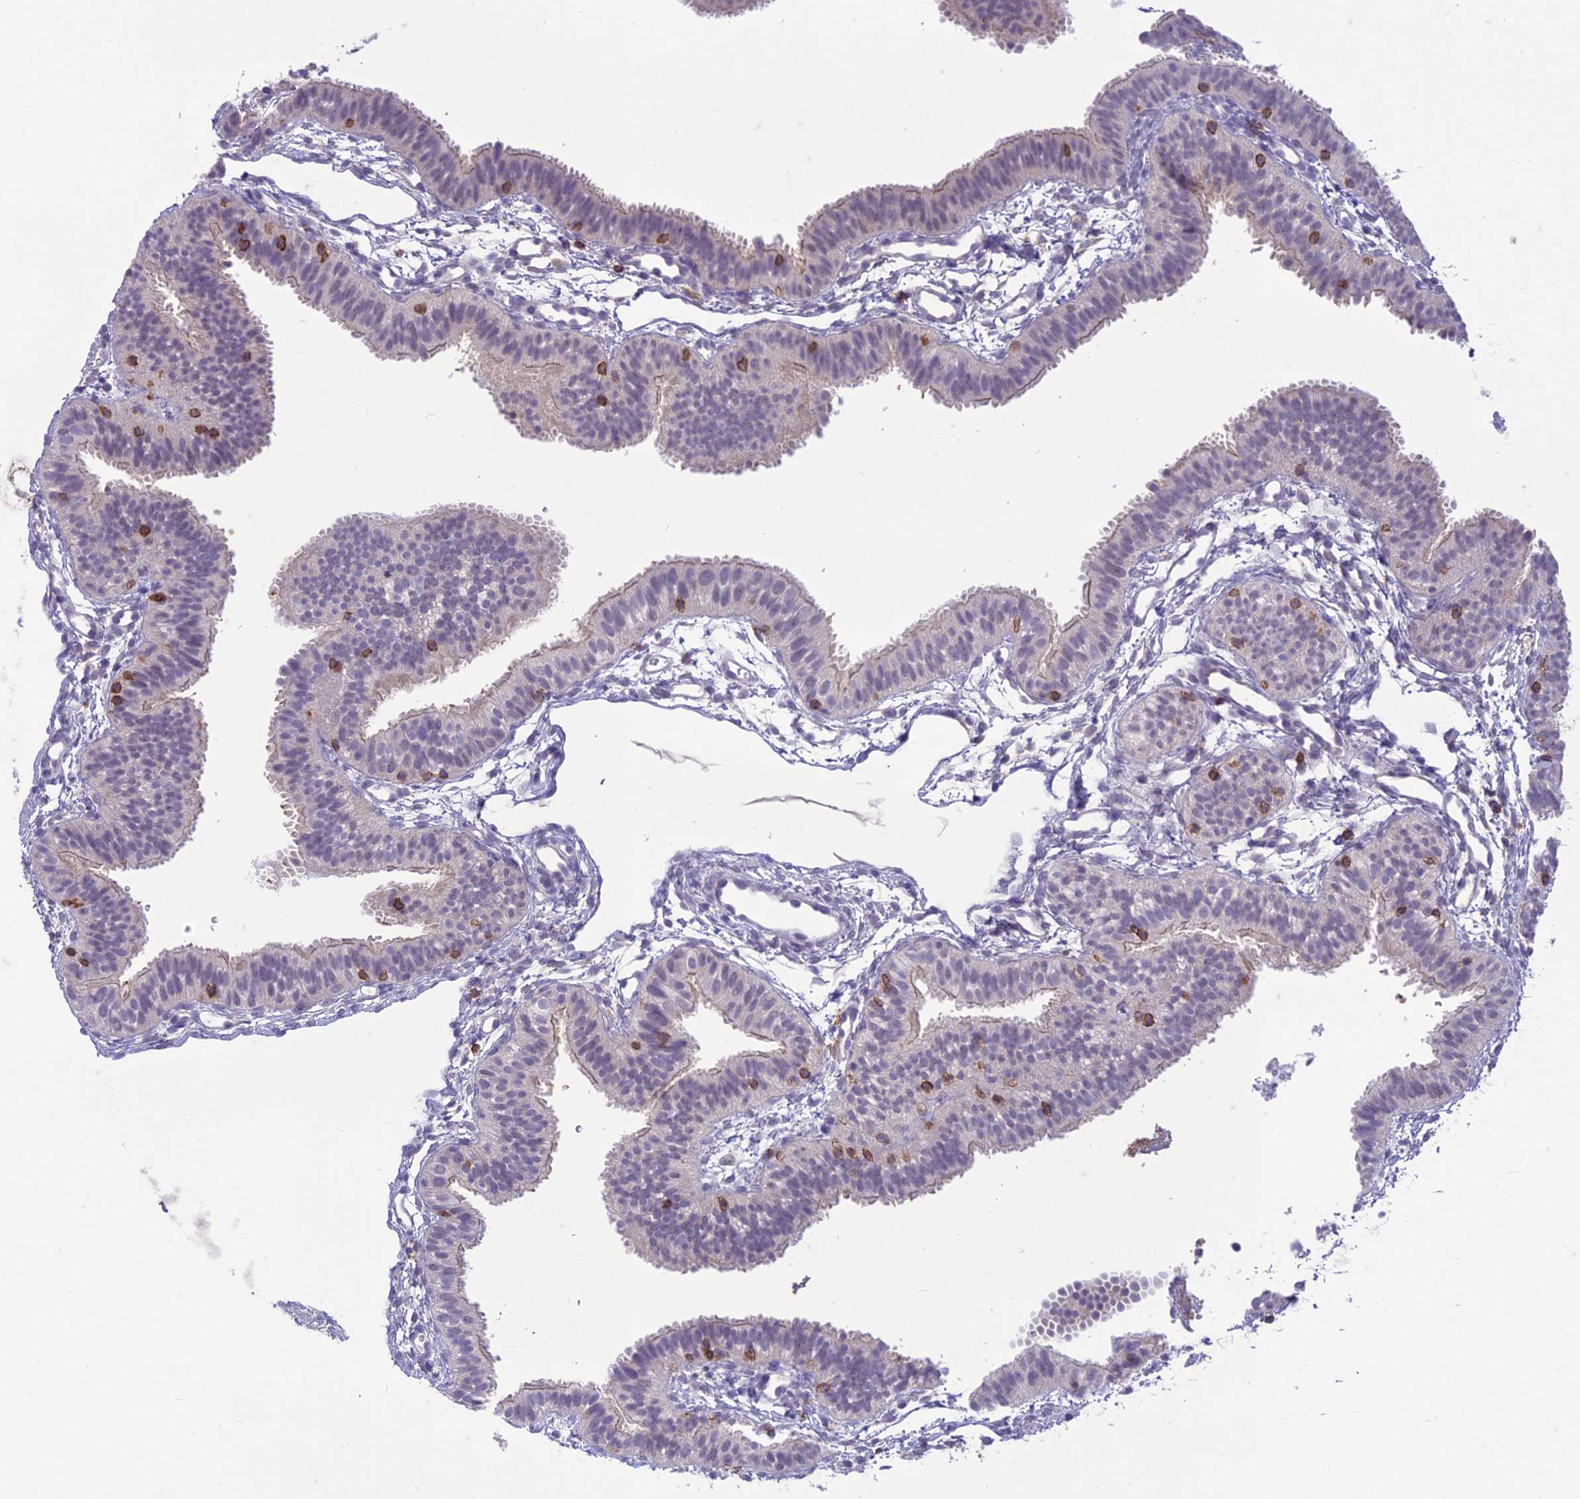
{"staining": {"intensity": "weak", "quantity": "25%-75%", "location": "cytoplasmic/membranous"}, "tissue": "fallopian tube", "cell_type": "Glandular cells", "image_type": "normal", "snomed": [{"axis": "morphology", "description": "Normal tissue, NOS"}, {"axis": "topography", "description": "Fallopian tube"}], "caption": "Fallopian tube stained with DAB IHC demonstrates low levels of weak cytoplasmic/membranous positivity in approximately 25%-75% of glandular cells.", "gene": "ITGAE", "patient": {"sex": "female", "age": 35}}